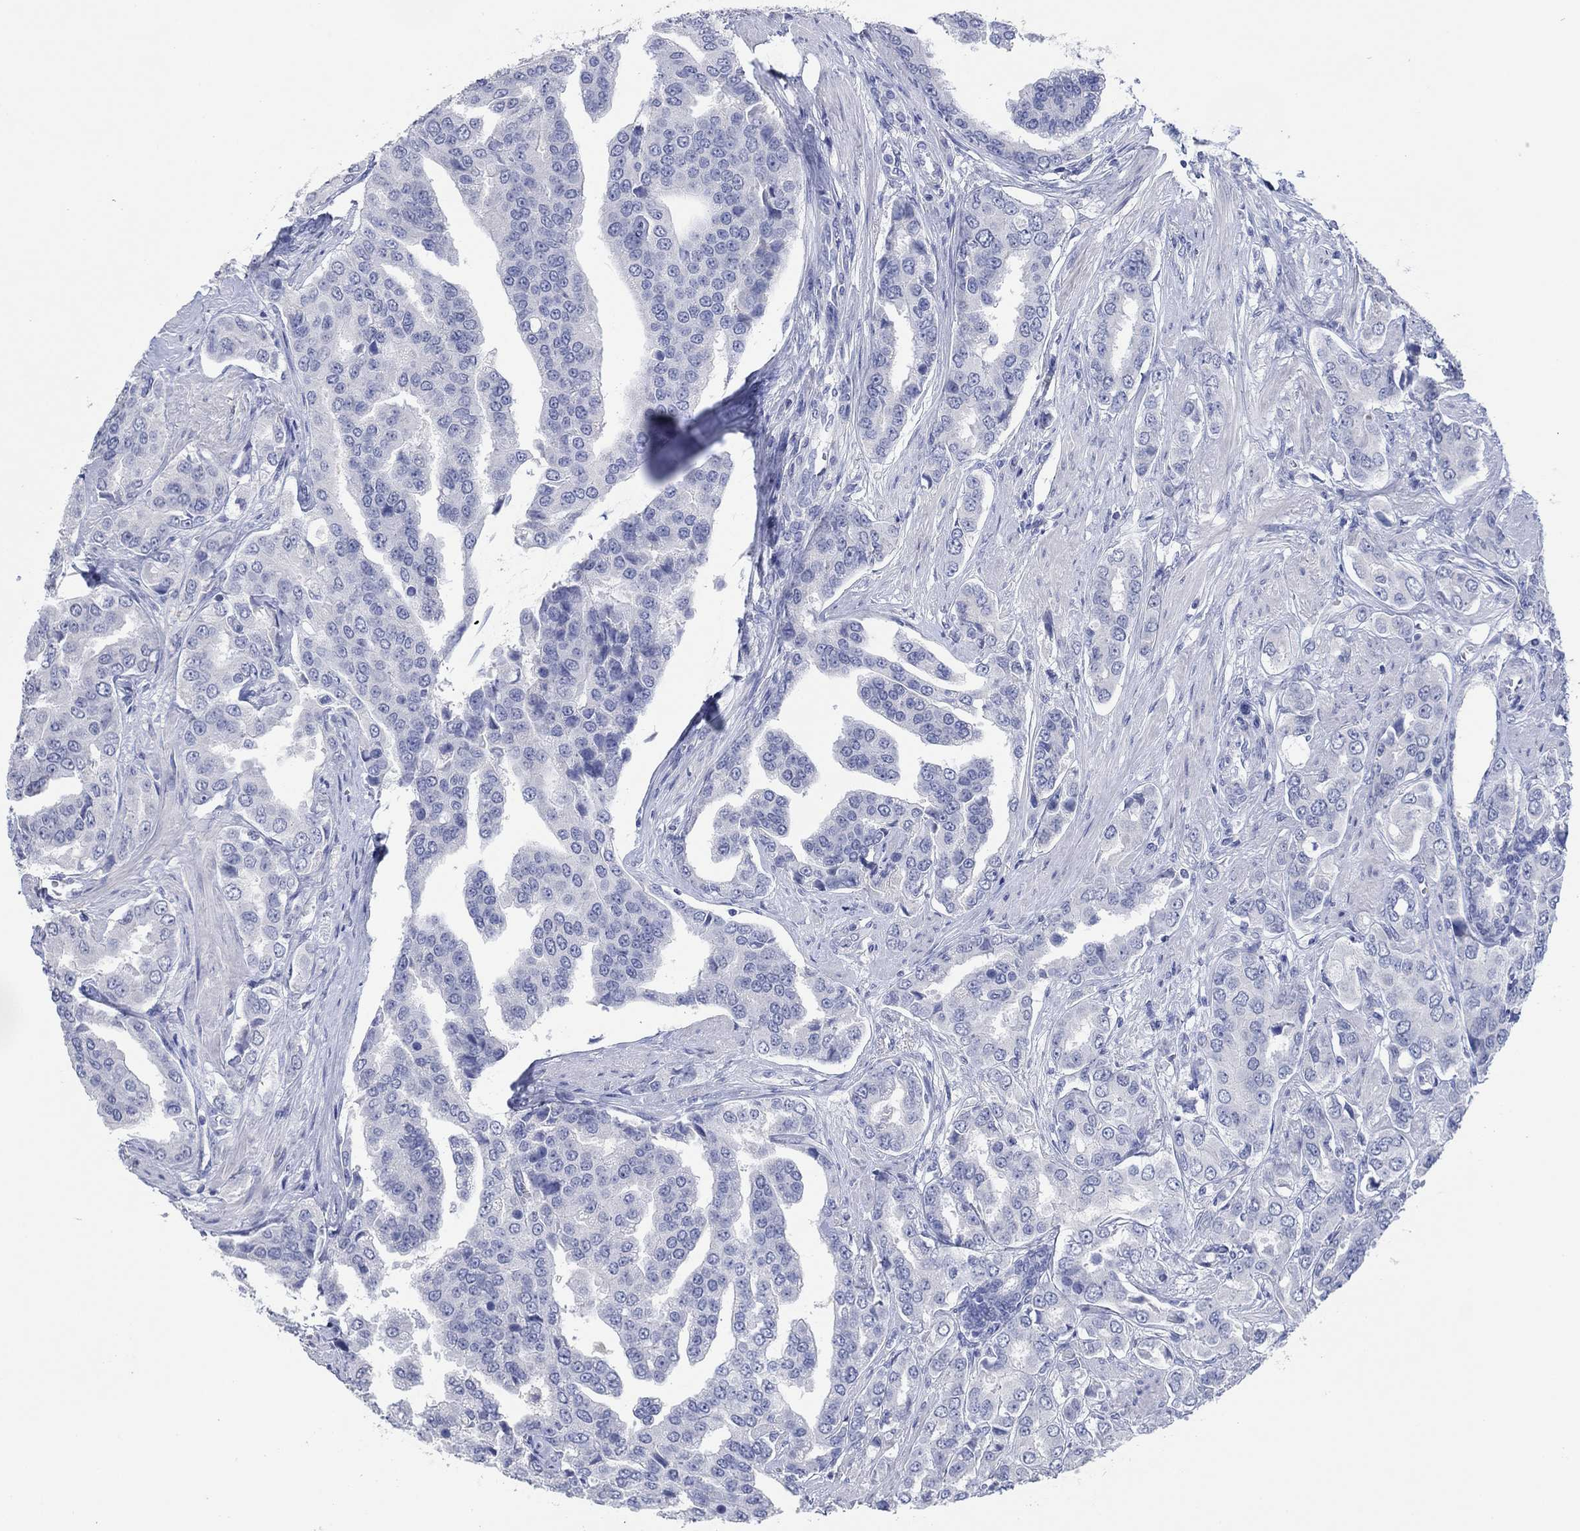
{"staining": {"intensity": "negative", "quantity": "none", "location": "none"}, "tissue": "prostate cancer", "cell_type": "Tumor cells", "image_type": "cancer", "snomed": [{"axis": "morphology", "description": "Adenocarcinoma, NOS"}, {"axis": "topography", "description": "Prostate and seminal vesicle, NOS"}, {"axis": "topography", "description": "Prostate"}], "caption": "Immunohistochemical staining of human adenocarcinoma (prostate) shows no significant expression in tumor cells. The staining was performed using DAB (3,3'-diaminobenzidine) to visualize the protein expression in brown, while the nuclei were stained in blue with hematoxylin (Magnification: 20x).", "gene": "POU5F1", "patient": {"sex": "male", "age": 69}}